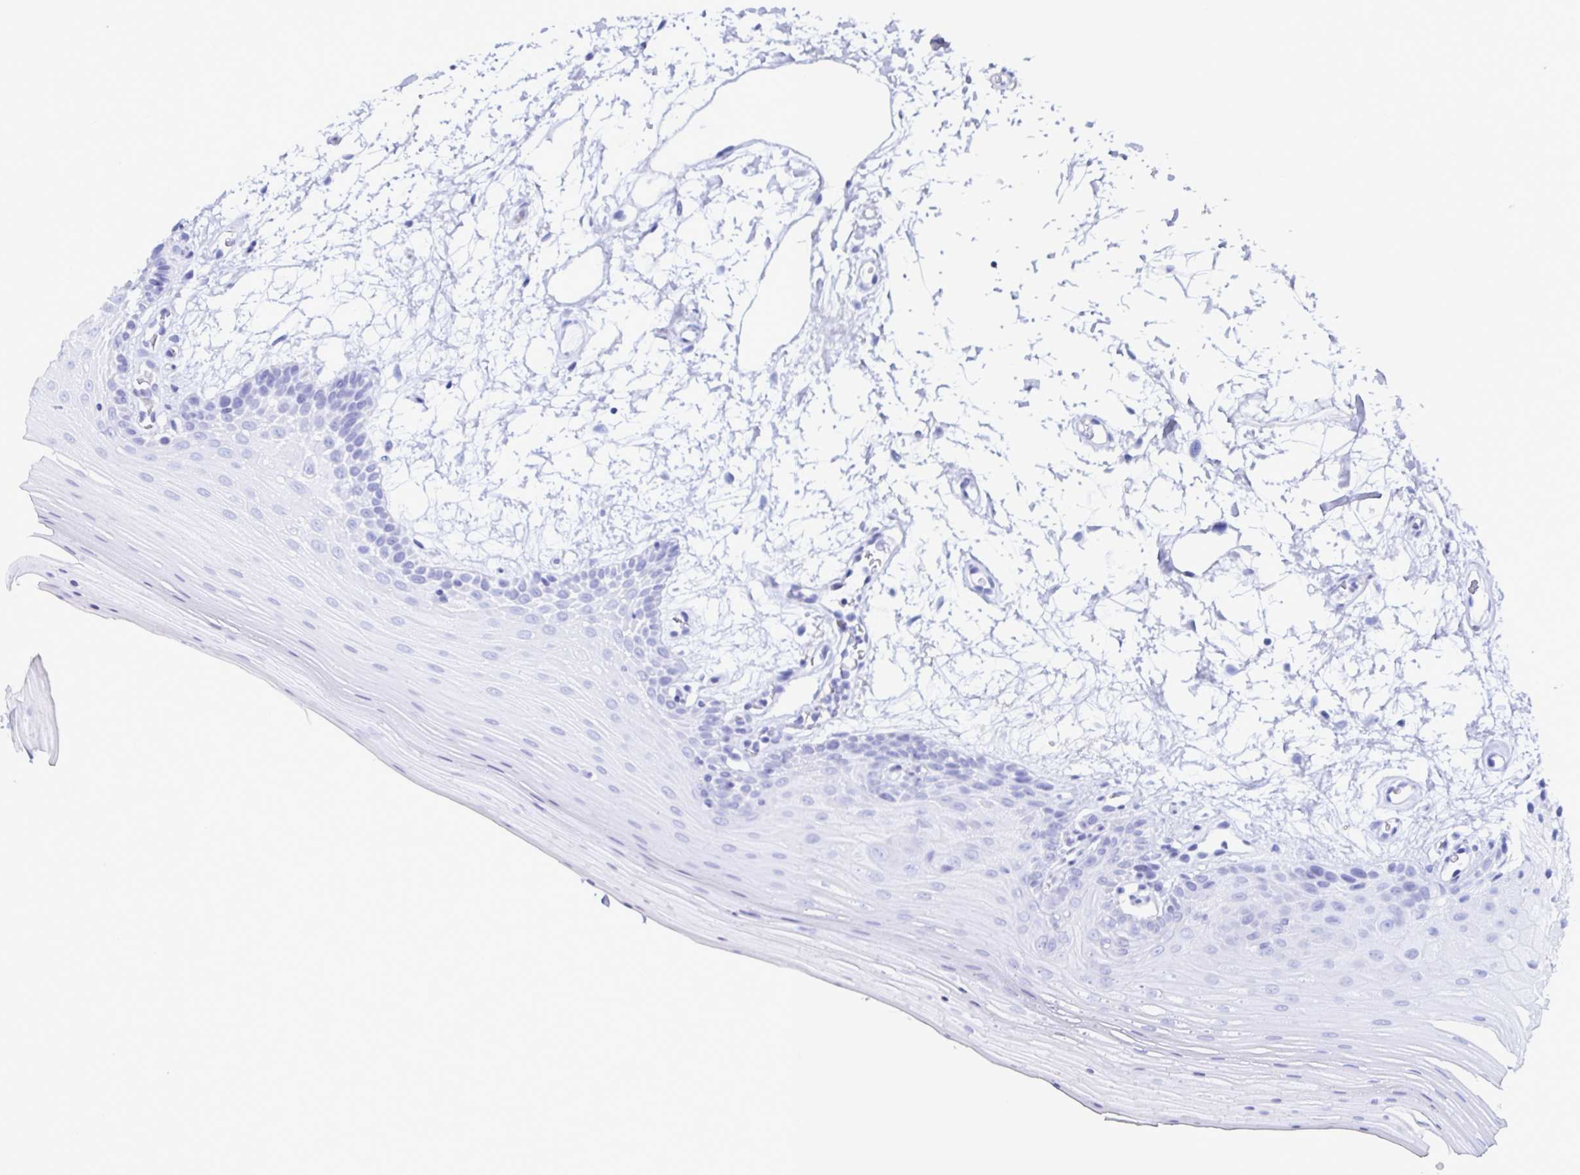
{"staining": {"intensity": "negative", "quantity": "none", "location": "none"}, "tissue": "oral mucosa", "cell_type": "Squamous epithelial cells", "image_type": "normal", "snomed": [{"axis": "morphology", "description": "Normal tissue, NOS"}, {"axis": "morphology", "description": "Squamous cell carcinoma, NOS"}, {"axis": "topography", "description": "Oral tissue"}, {"axis": "topography", "description": "Tounge, NOS"}, {"axis": "topography", "description": "Head-Neck"}], "caption": "A micrograph of oral mucosa stained for a protein displays no brown staining in squamous epithelial cells. (DAB immunohistochemistry, high magnification).", "gene": "ACSBG2", "patient": {"sex": "male", "age": 62}}